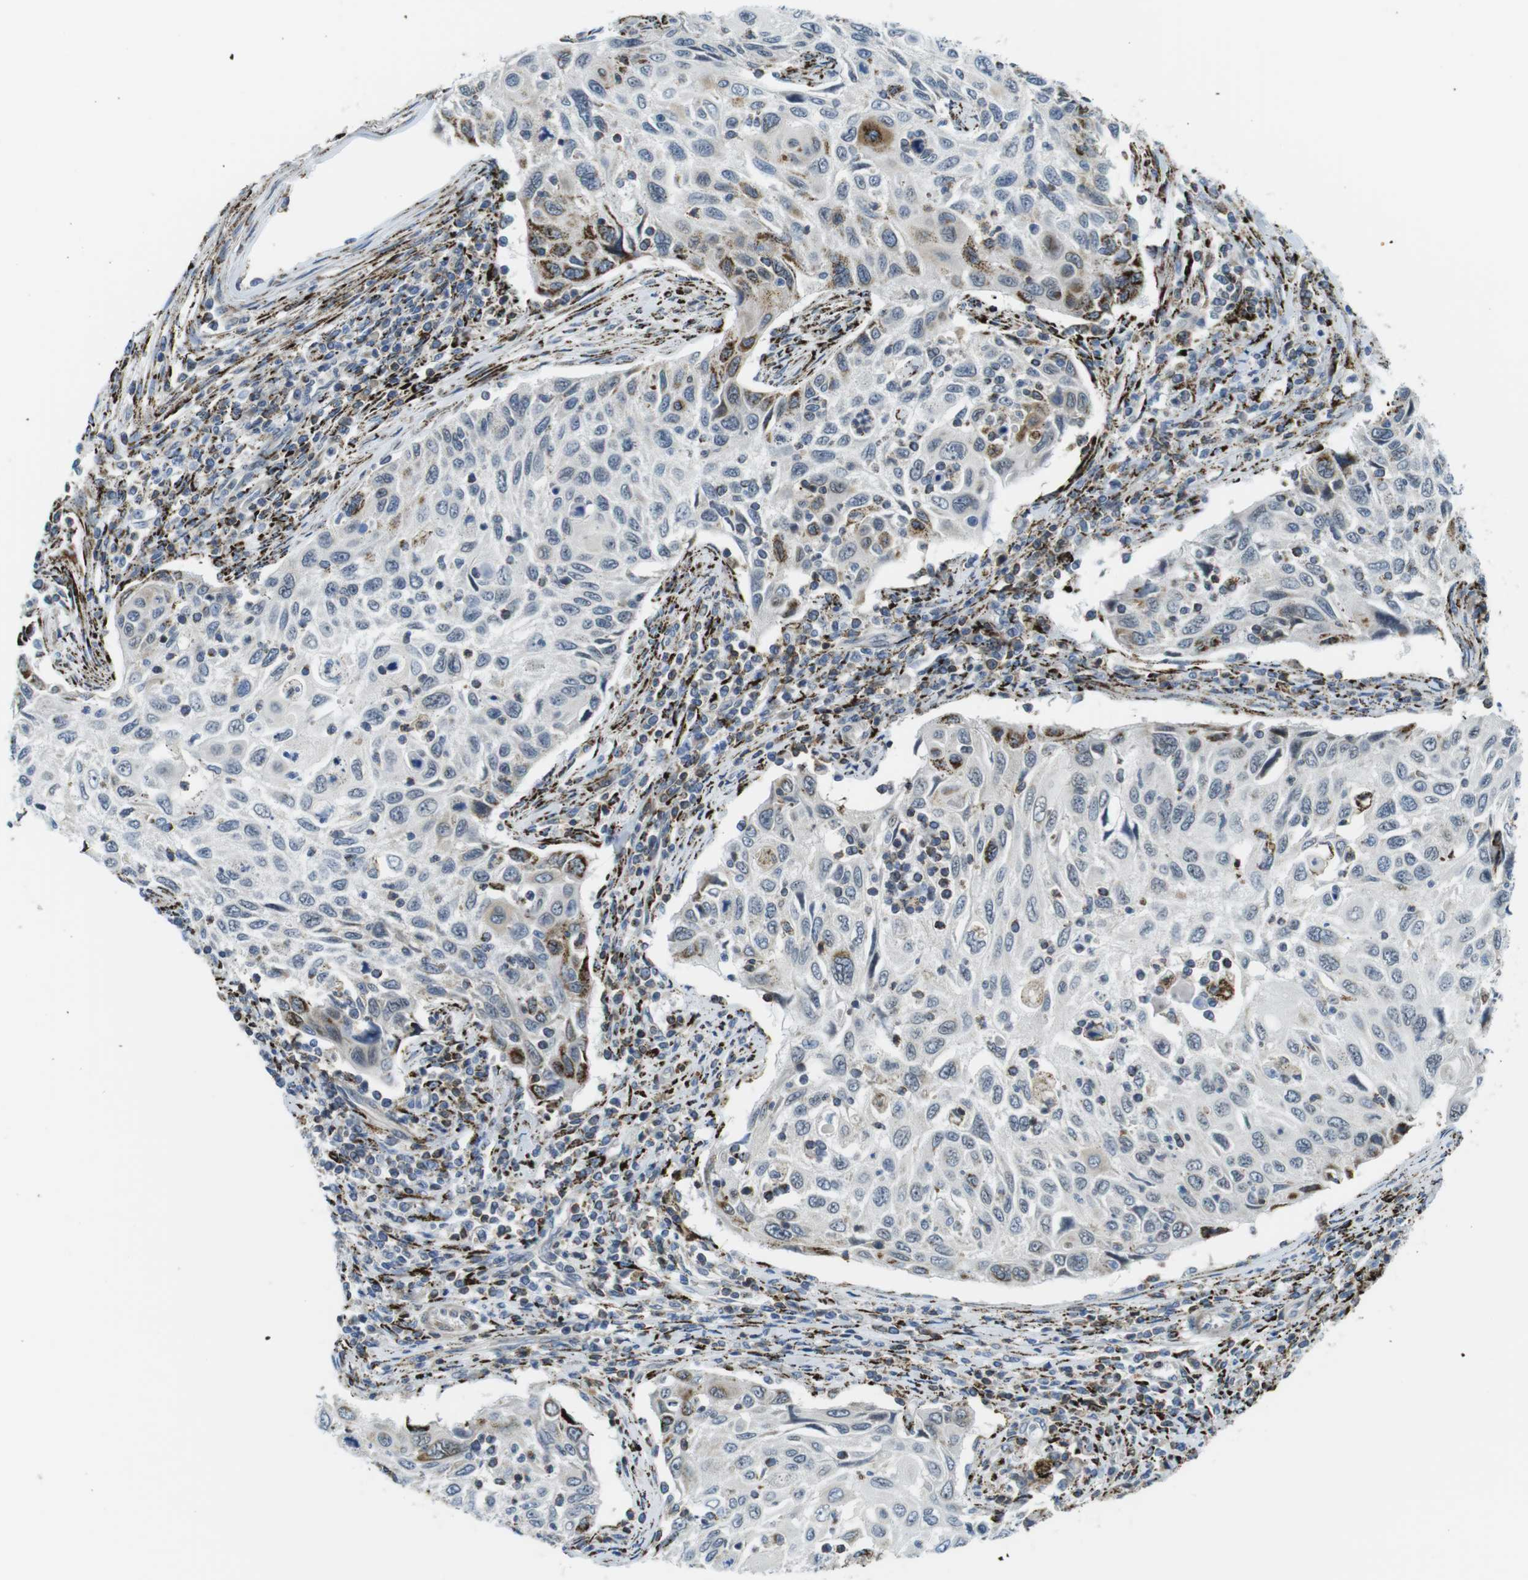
{"staining": {"intensity": "negative", "quantity": "none", "location": "none"}, "tissue": "cervical cancer", "cell_type": "Tumor cells", "image_type": "cancer", "snomed": [{"axis": "morphology", "description": "Squamous cell carcinoma, NOS"}, {"axis": "topography", "description": "Cervix"}], "caption": "Tumor cells show no significant positivity in cervical cancer (squamous cell carcinoma).", "gene": "KCNE3", "patient": {"sex": "female", "age": 70}}